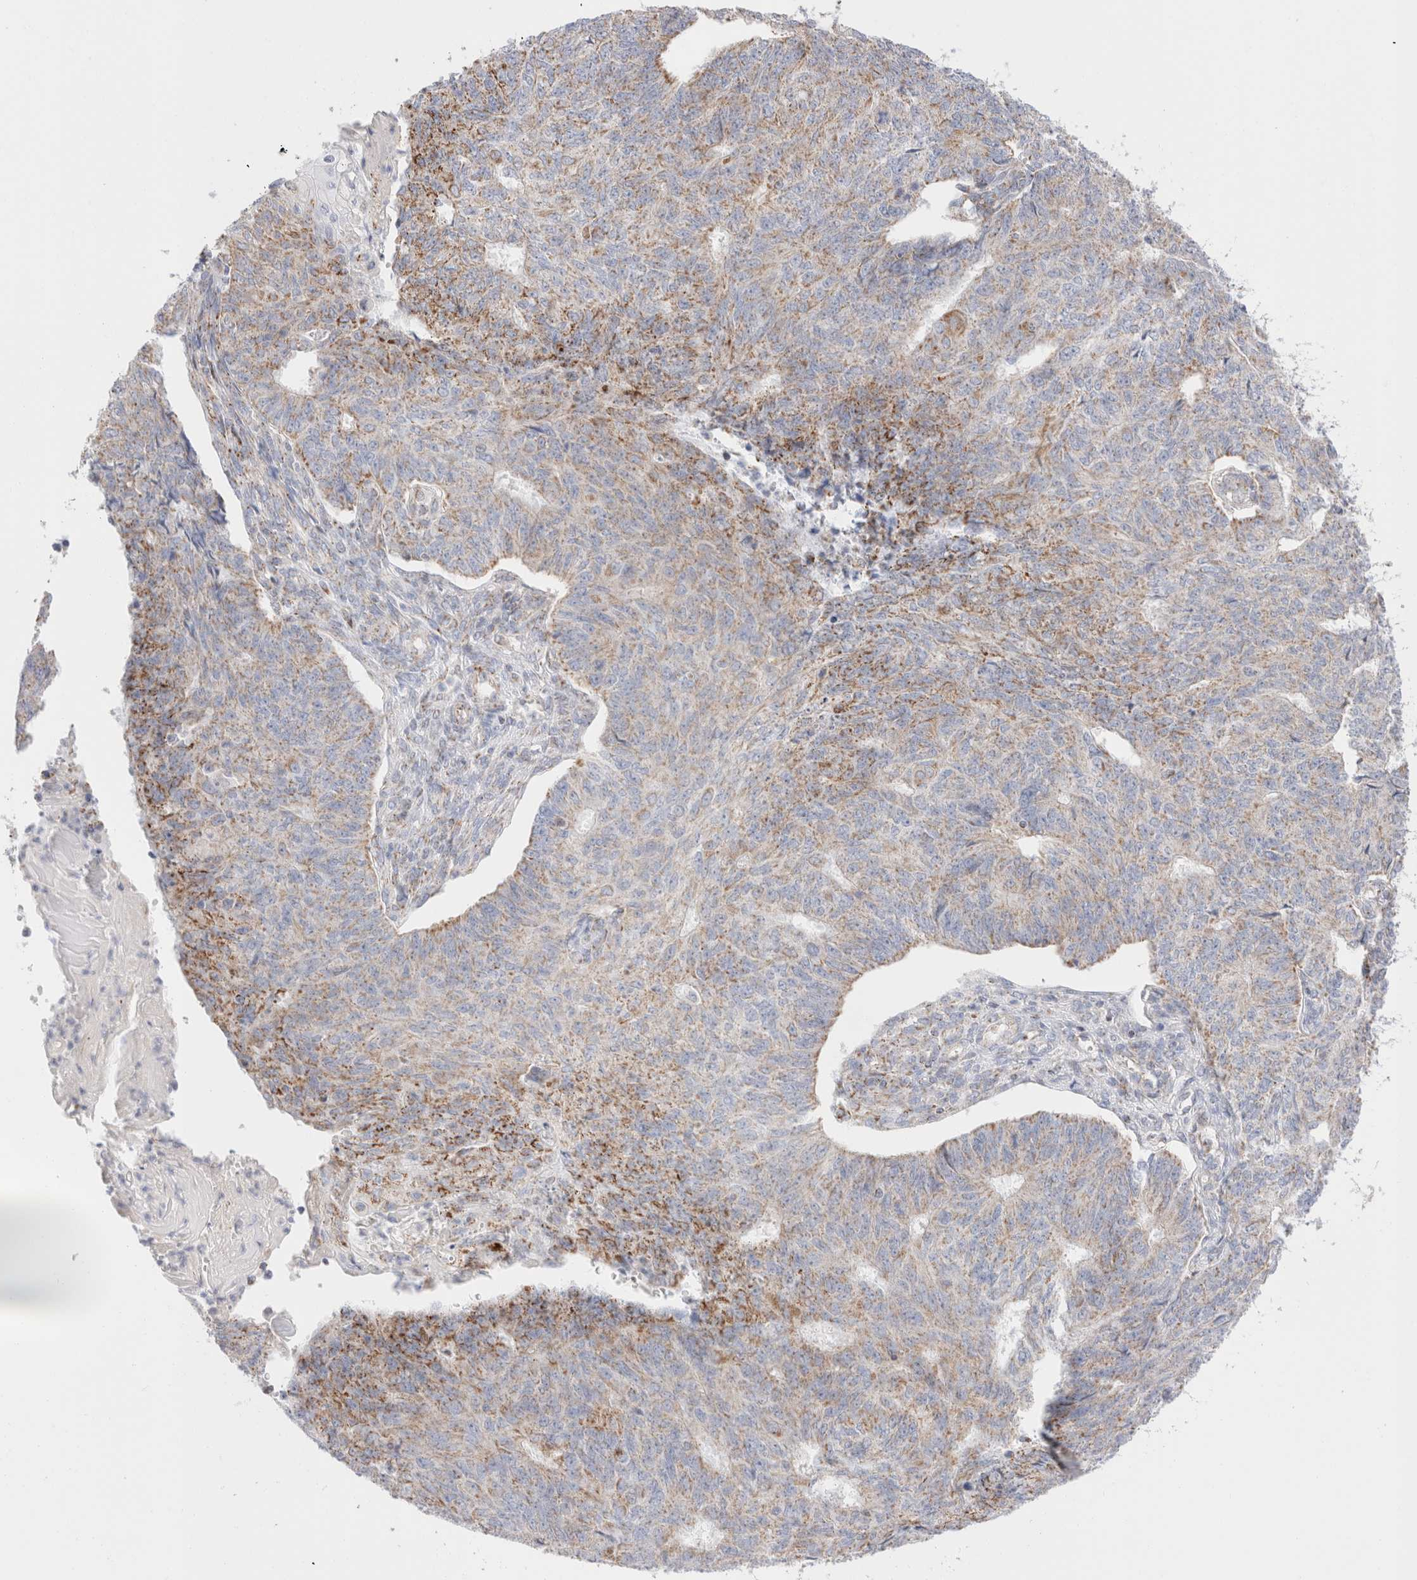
{"staining": {"intensity": "moderate", "quantity": "<25%", "location": "cytoplasmic/membranous"}, "tissue": "endometrial cancer", "cell_type": "Tumor cells", "image_type": "cancer", "snomed": [{"axis": "morphology", "description": "Adenocarcinoma, NOS"}, {"axis": "topography", "description": "Endometrium"}], "caption": "Immunohistochemistry (IHC) staining of adenocarcinoma (endometrial), which demonstrates low levels of moderate cytoplasmic/membranous positivity in about <25% of tumor cells indicating moderate cytoplasmic/membranous protein expression. The staining was performed using DAB (3,3'-diaminobenzidine) (brown) for protein detection and nuclei were counterstained in hematoxylin (blue).", "gene": "ATP6V1C1", "patient": {"sex": "female", "age": 32}}